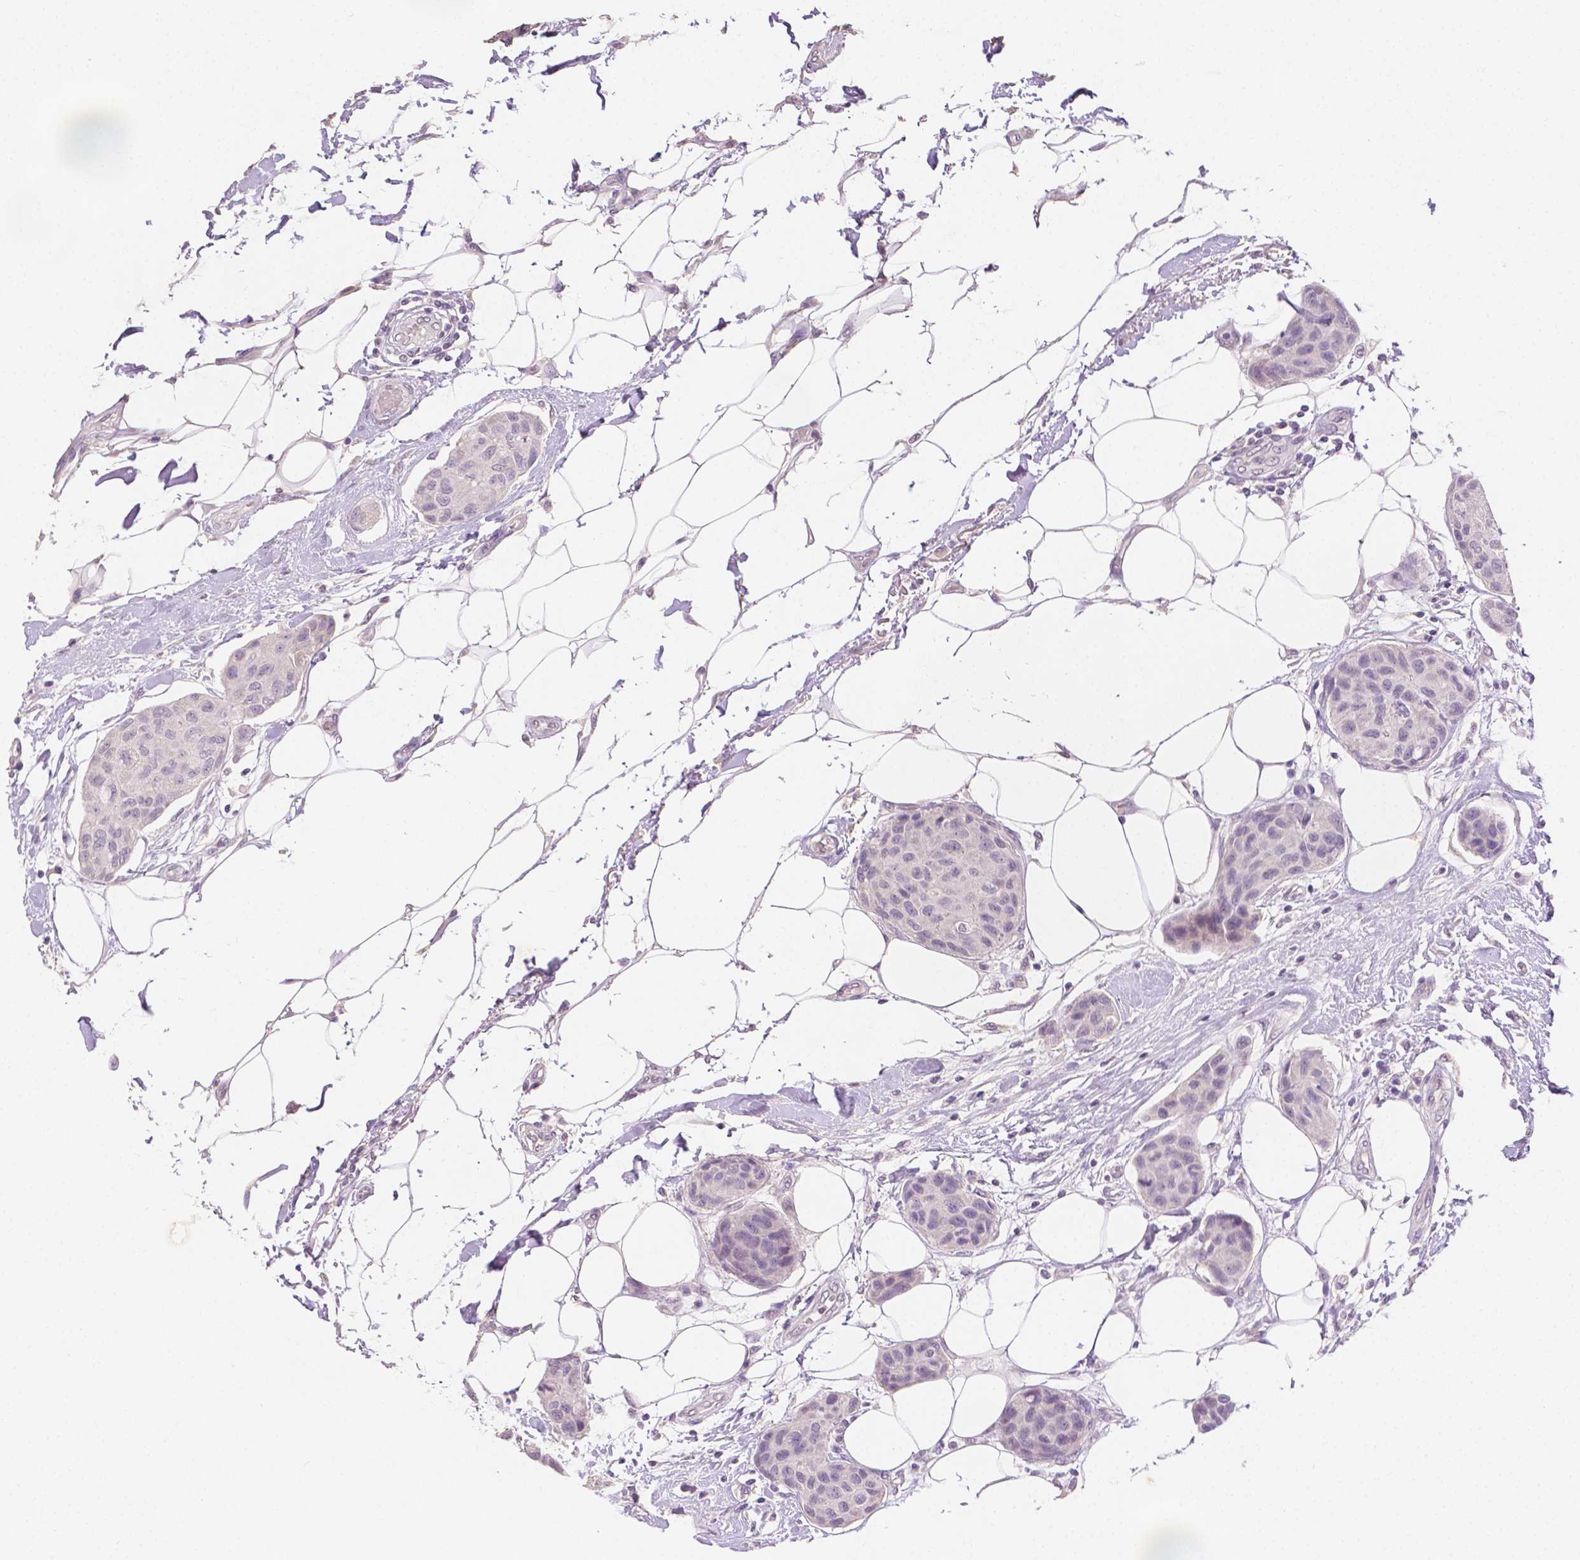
{"staining": {"intensity": "negative", "quantity": "none", "location": "none"}, "tissue": "breast cancer", "cell_type": "Tumor cells", "image_type": "cancer", "snomed": [{"axis": "morphology", "description": "Duct carcinoma"}, {"axis": "topography", "description": "Breast"}, {"axis": "topography", "description": "Lymph node"}], "caption": "Immunohistochemistry micrograph of human breast cancer stained for a protein (brown), which demonstrates no expression in tumor cells.", "gene": "TGM1", "patient": {"sex": "female", "age": 80}}